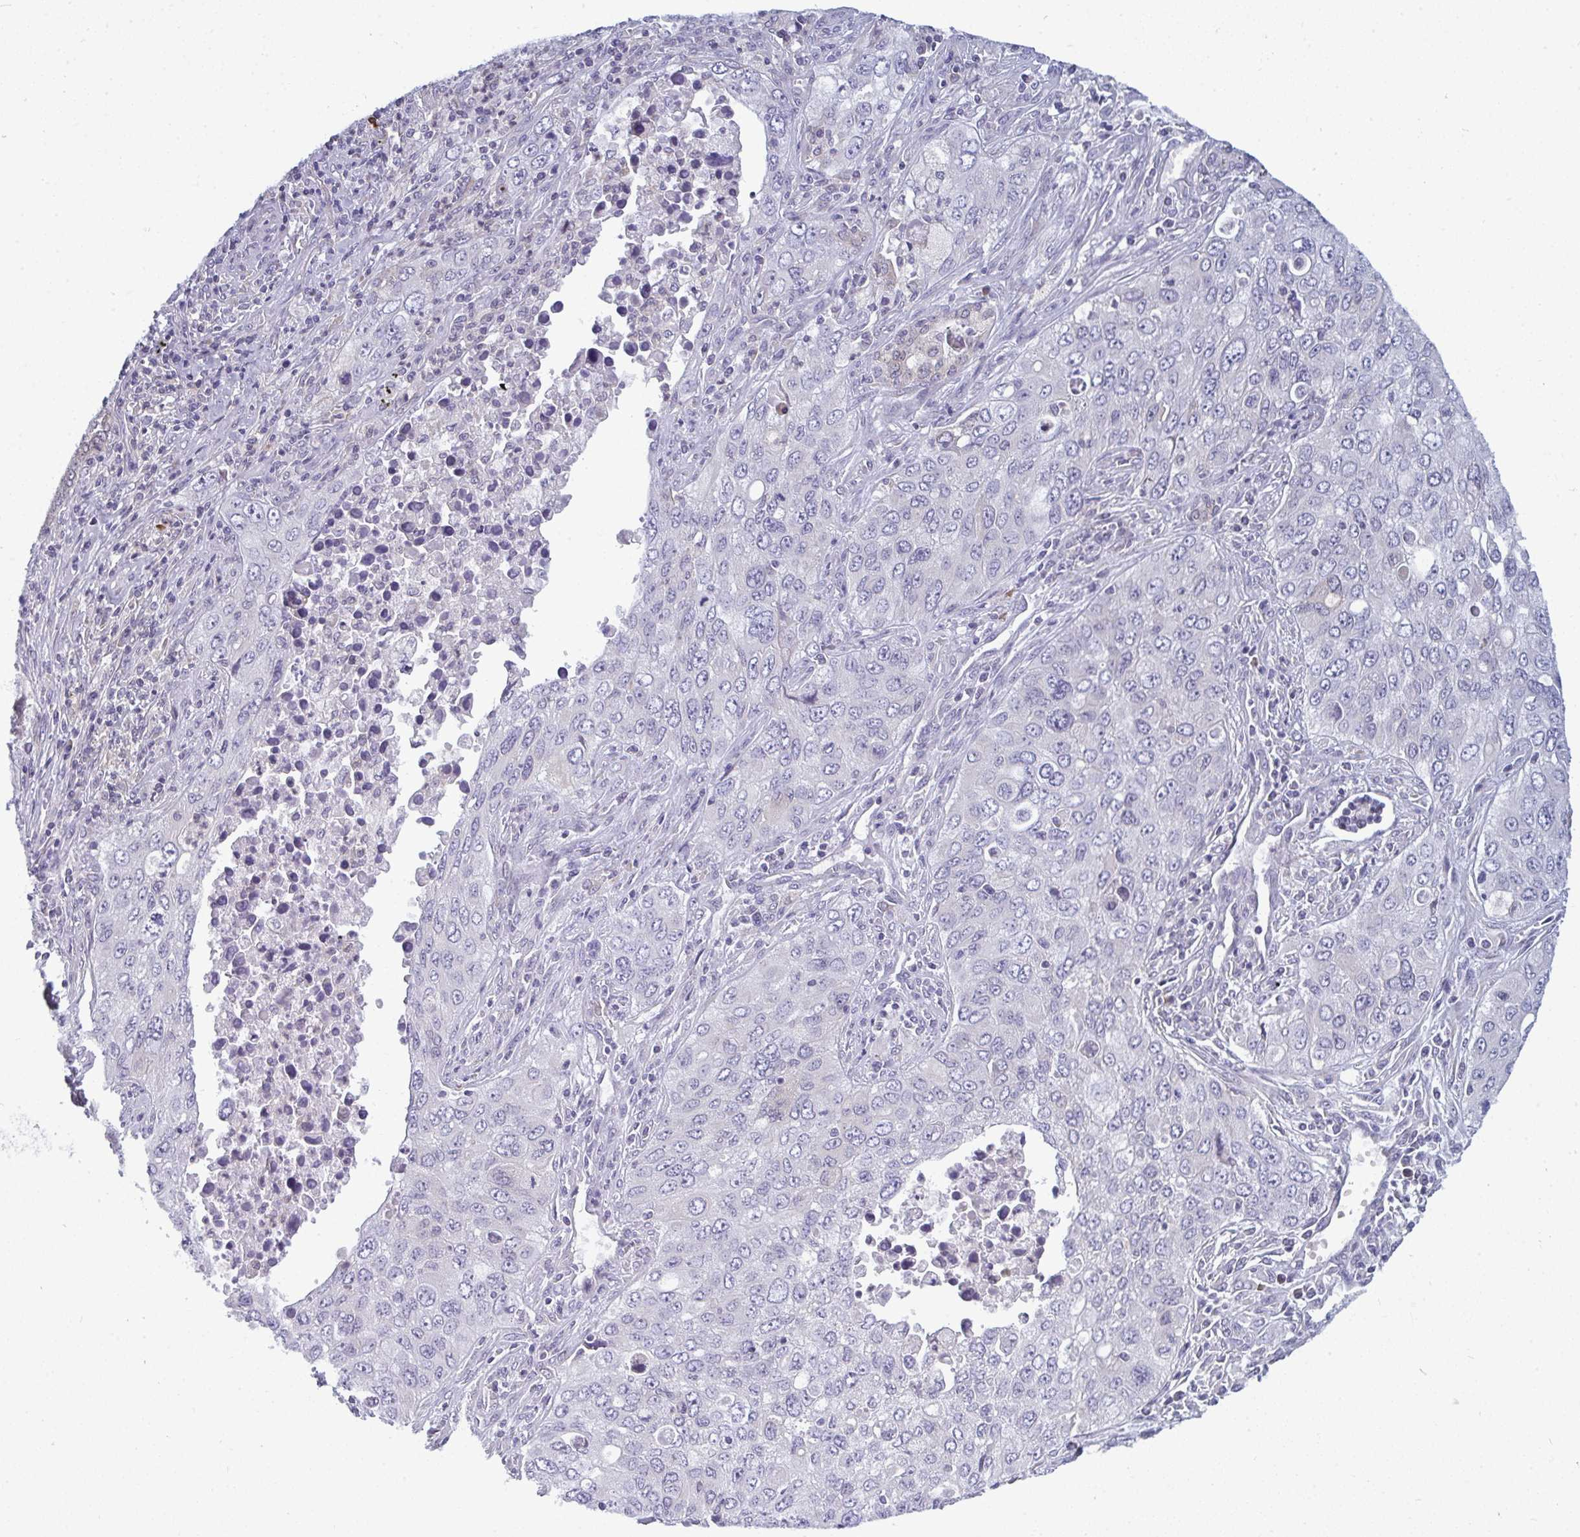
{"staining": {"intensity": "weak", "quantity": "<25%", "location": "cytoplasmic/membranous"}, "tissue": "lung cancer", "cell_type": "Tumor cells", "image_type": "cancer", "snomed": [{"axis": "morphology", "description": "Adenocarcinoma, NOS"}, {"axis": "morphology", "description": "Adenocarcinoma, metastatic, NOS"}, {"axis": "topography", "description": "Lymph node"}, {"axis": "topography", "description": "Lung"}], "caption": "Histopathology image shows no protein staining in tumor cells of lung cancer tissue. The staining is performed using DAB (3,3'-diaminobenzidine) brown chromogen with nuclei counter-stained in using hematoxylin.", "gene": "LYSMD4", "patient": {"sex": "female", "age": 42}}